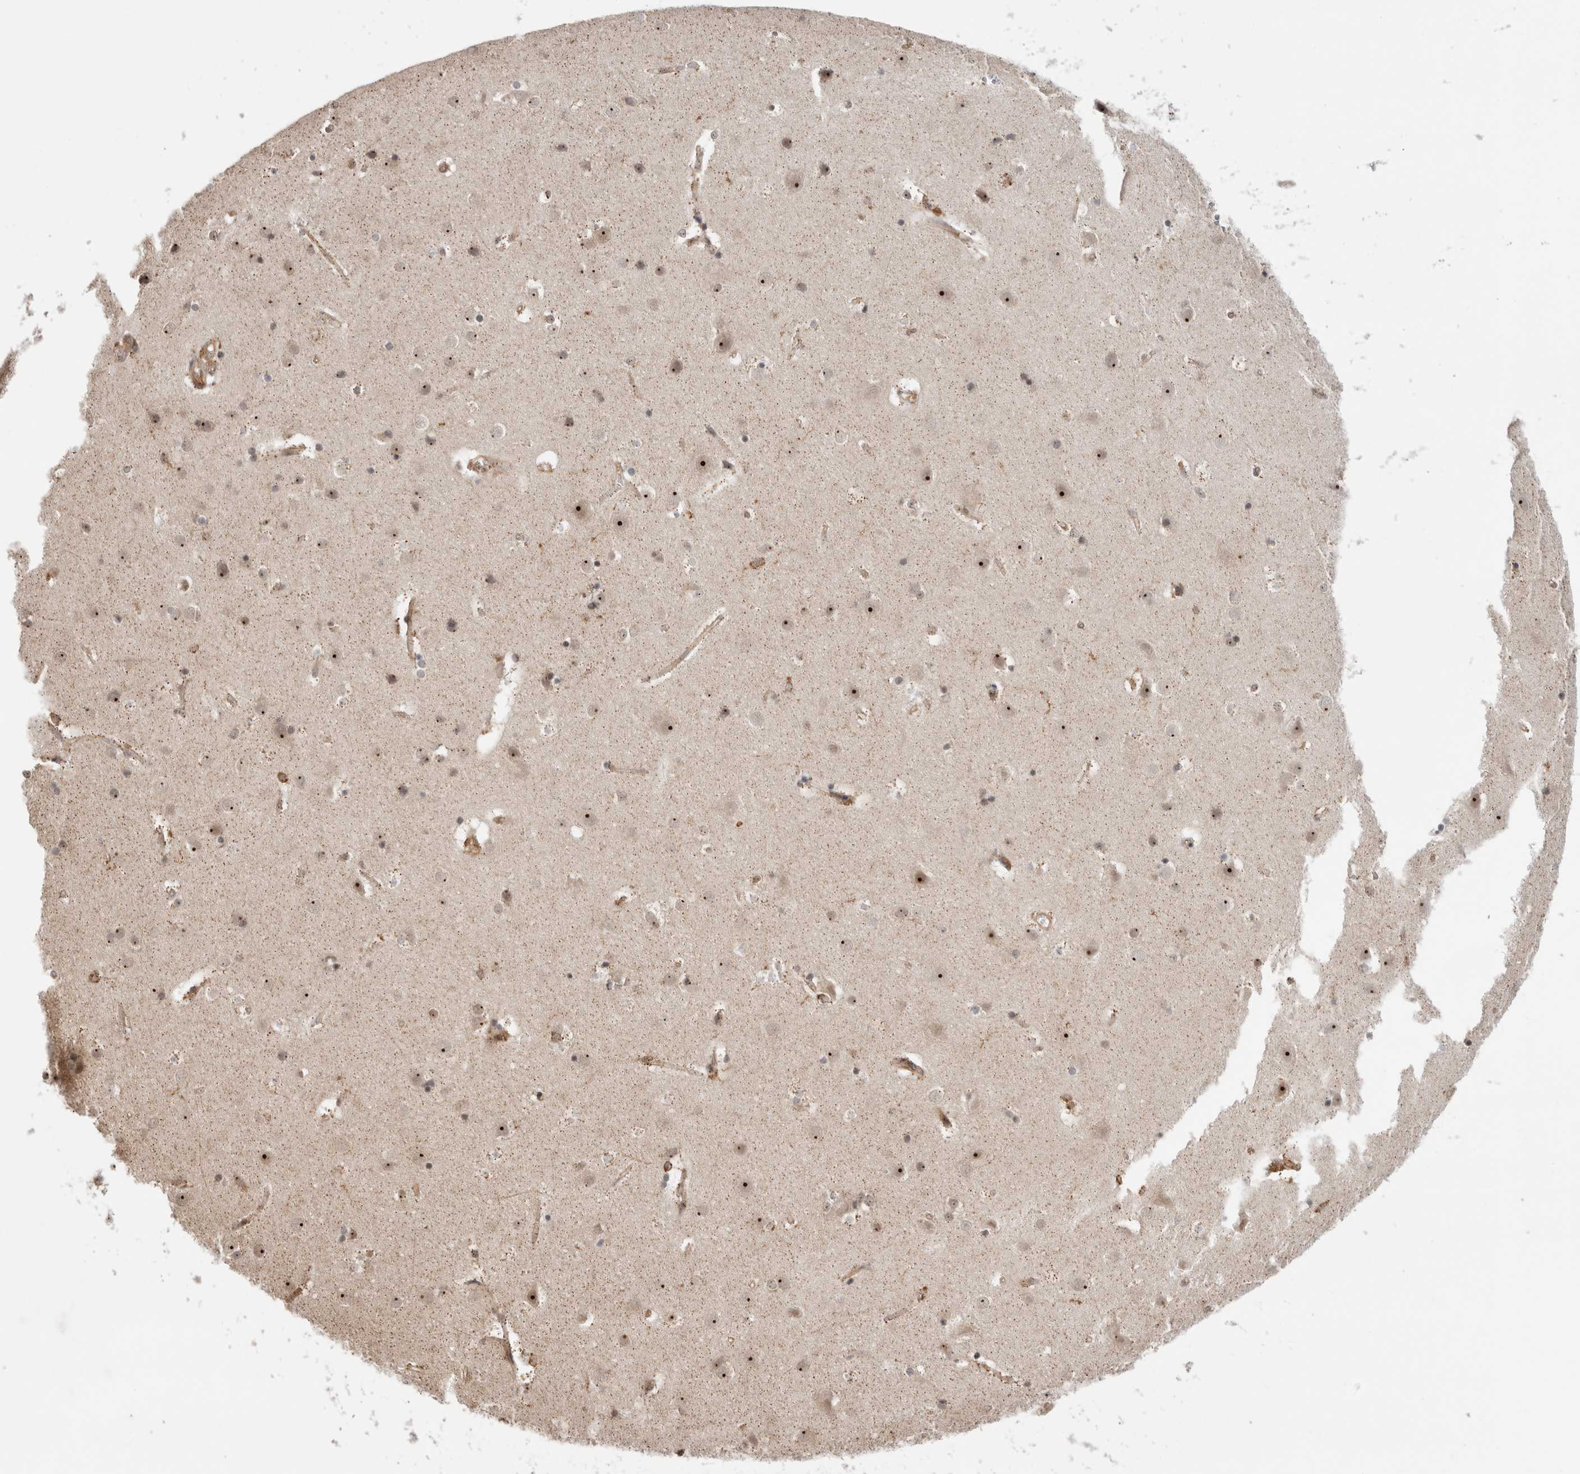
{"staining": {"intensity": "weak", "quantity": ">75%", "location": "cytoplasmic/membranous"}, "tissue": "cerebral cortex", "cell_type": "Endothelial cells", "image_type": "normal", "snomed": [{"axis": "morphology", "description": "Normal tissue, NOS"}, {"axis": "topography", "description": "Cerebral cortex"}], "caption": "Brown immunohistochemical staining in benign cerebral cortex demonstrates weak cytoplasmic/membranous staining in approximately >75% of endothelial cells.", "gene": "WASF2", "patient": {"sex": "male", "age": 54}}